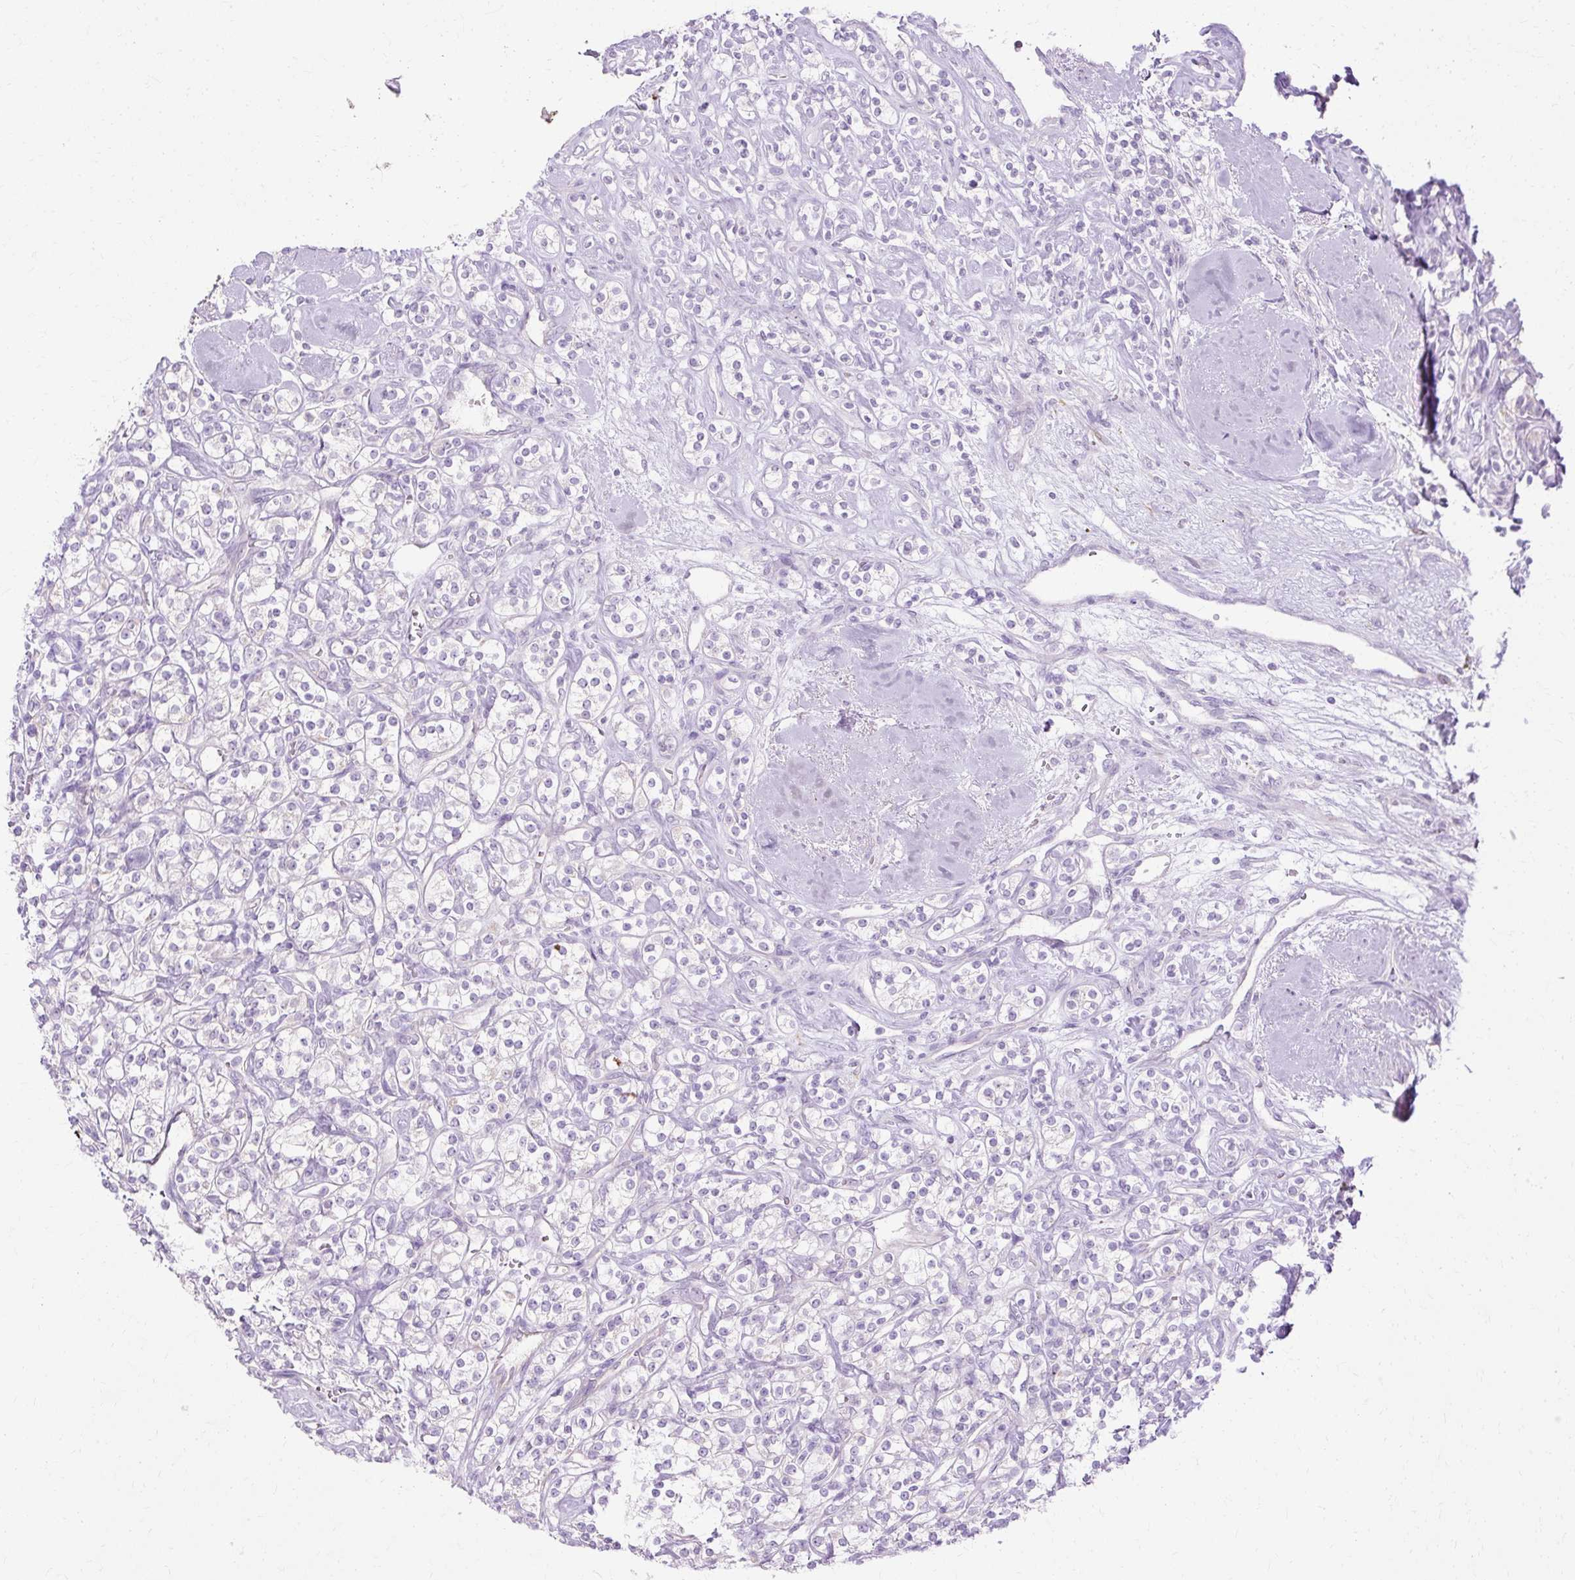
{"staining": {"intensity": "negative", "quantity": "none", "location": "none"}, "tissue": "renal cancer", "cell_type": "Tumor cells", "image_type": "cancer", "snomed": [{"axis": "morphology", "description": "Adenocarcinoma, NOS"}, {"axis": "topography", "description": "Kidney"}], "caption": "An image of human renal adenocarcinoma is negative for staining in tumor cells.", "gene": "HSD11B1", "patient": {"sex": "male", "age": 77}}